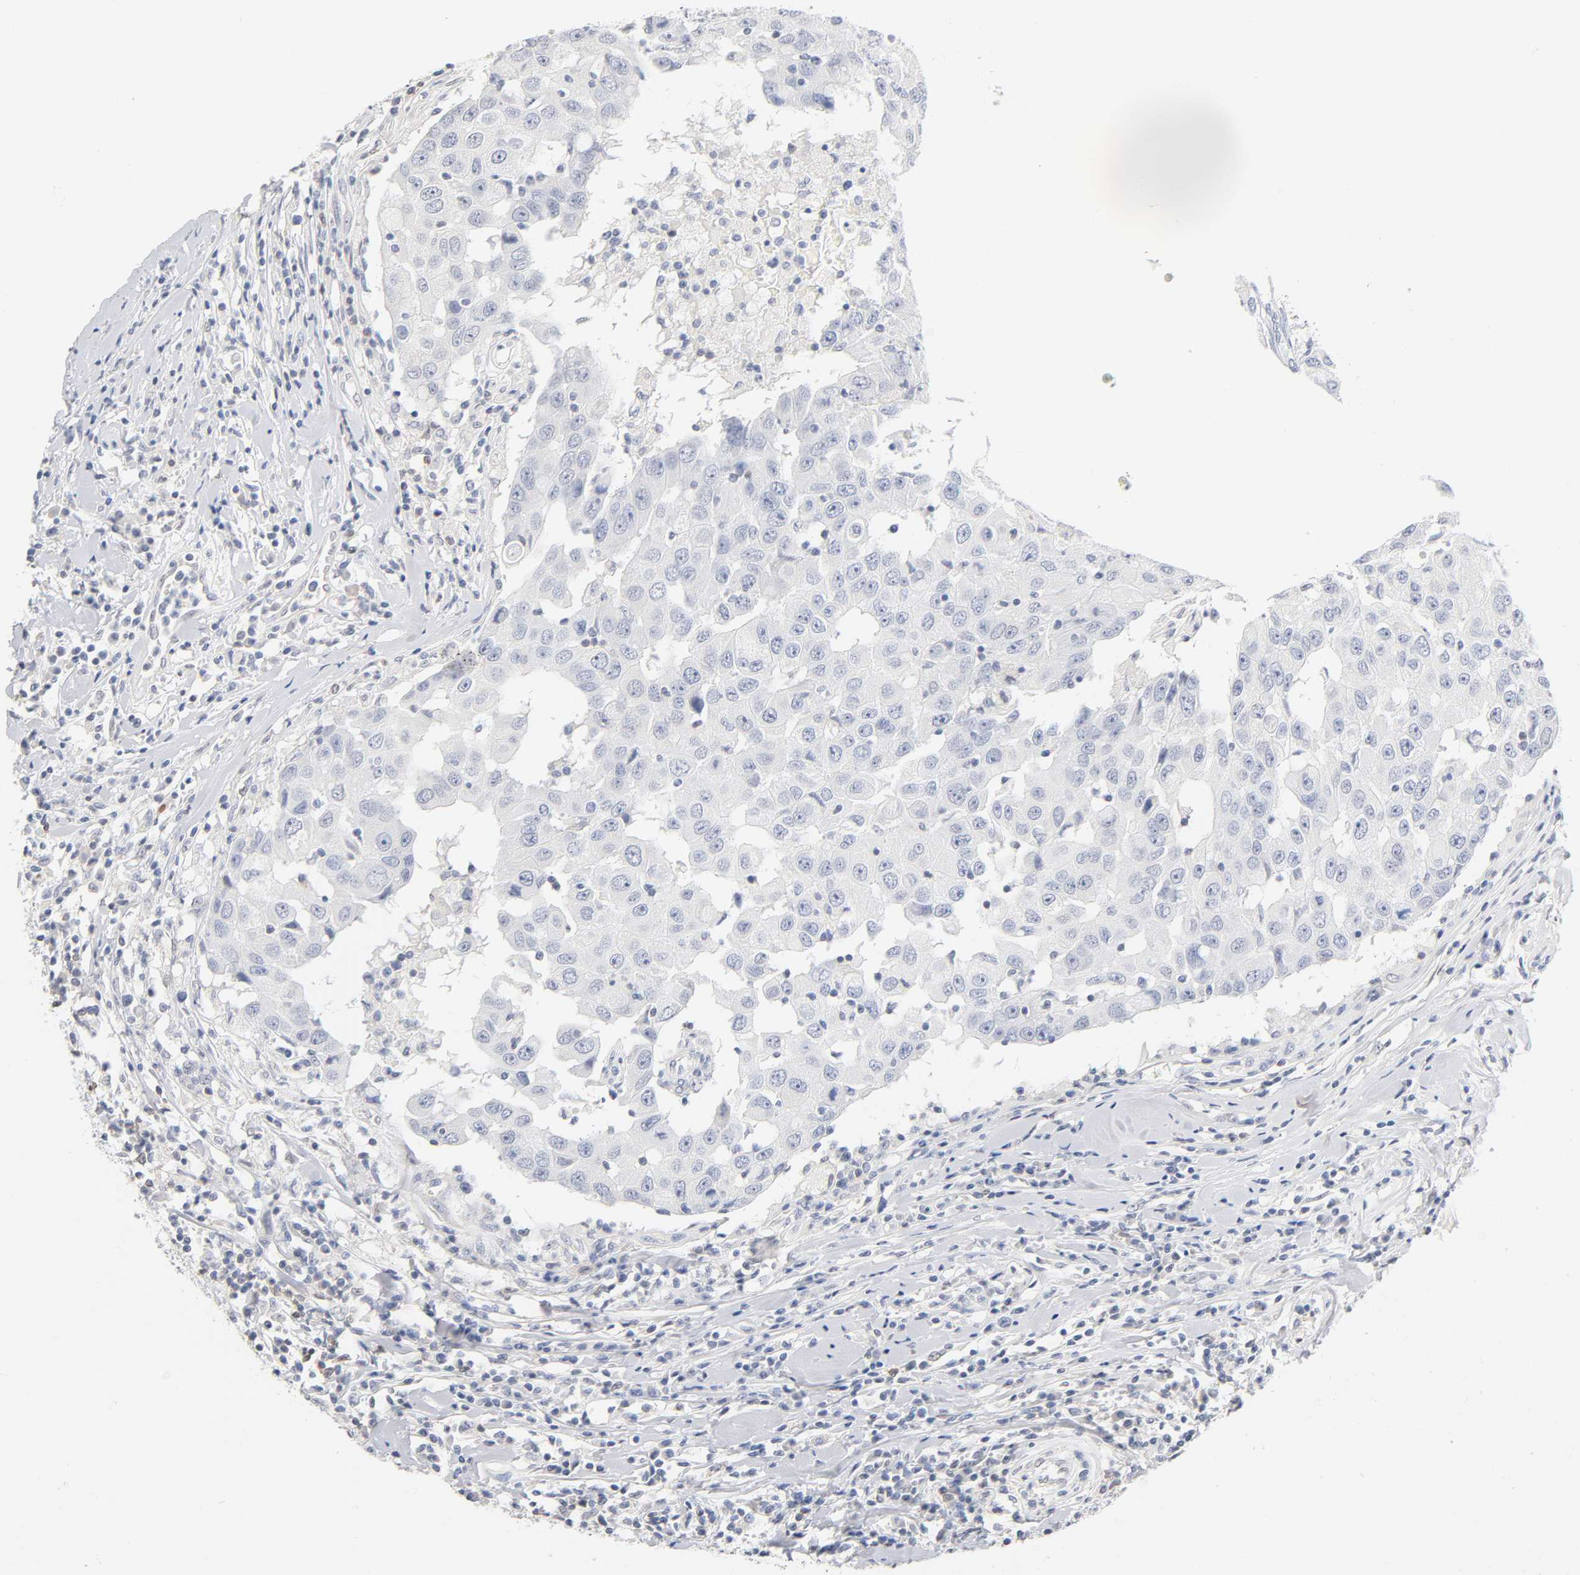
{"staining": {"intensity": "negative", "quantity": "none", "location": "none"}, "tissue": "breast cancer", "cell_type": "Tumor cells", "image_type": "cancer", "snomed": [{"axis": "morphology", "description": "Duct carcinoma"}, {"axis": "topography", "description": "Breast"}], "caption": "Breast cancer (invasive ductal carcinoma) was stained to show a protein in brown. There is no significant positivity in tumor cells. (DAB (3,3'-diaminobenzidine) IHC, high magnification).", "gene": "NFATC1", "patient": {"sex": "female", "age": 27}}